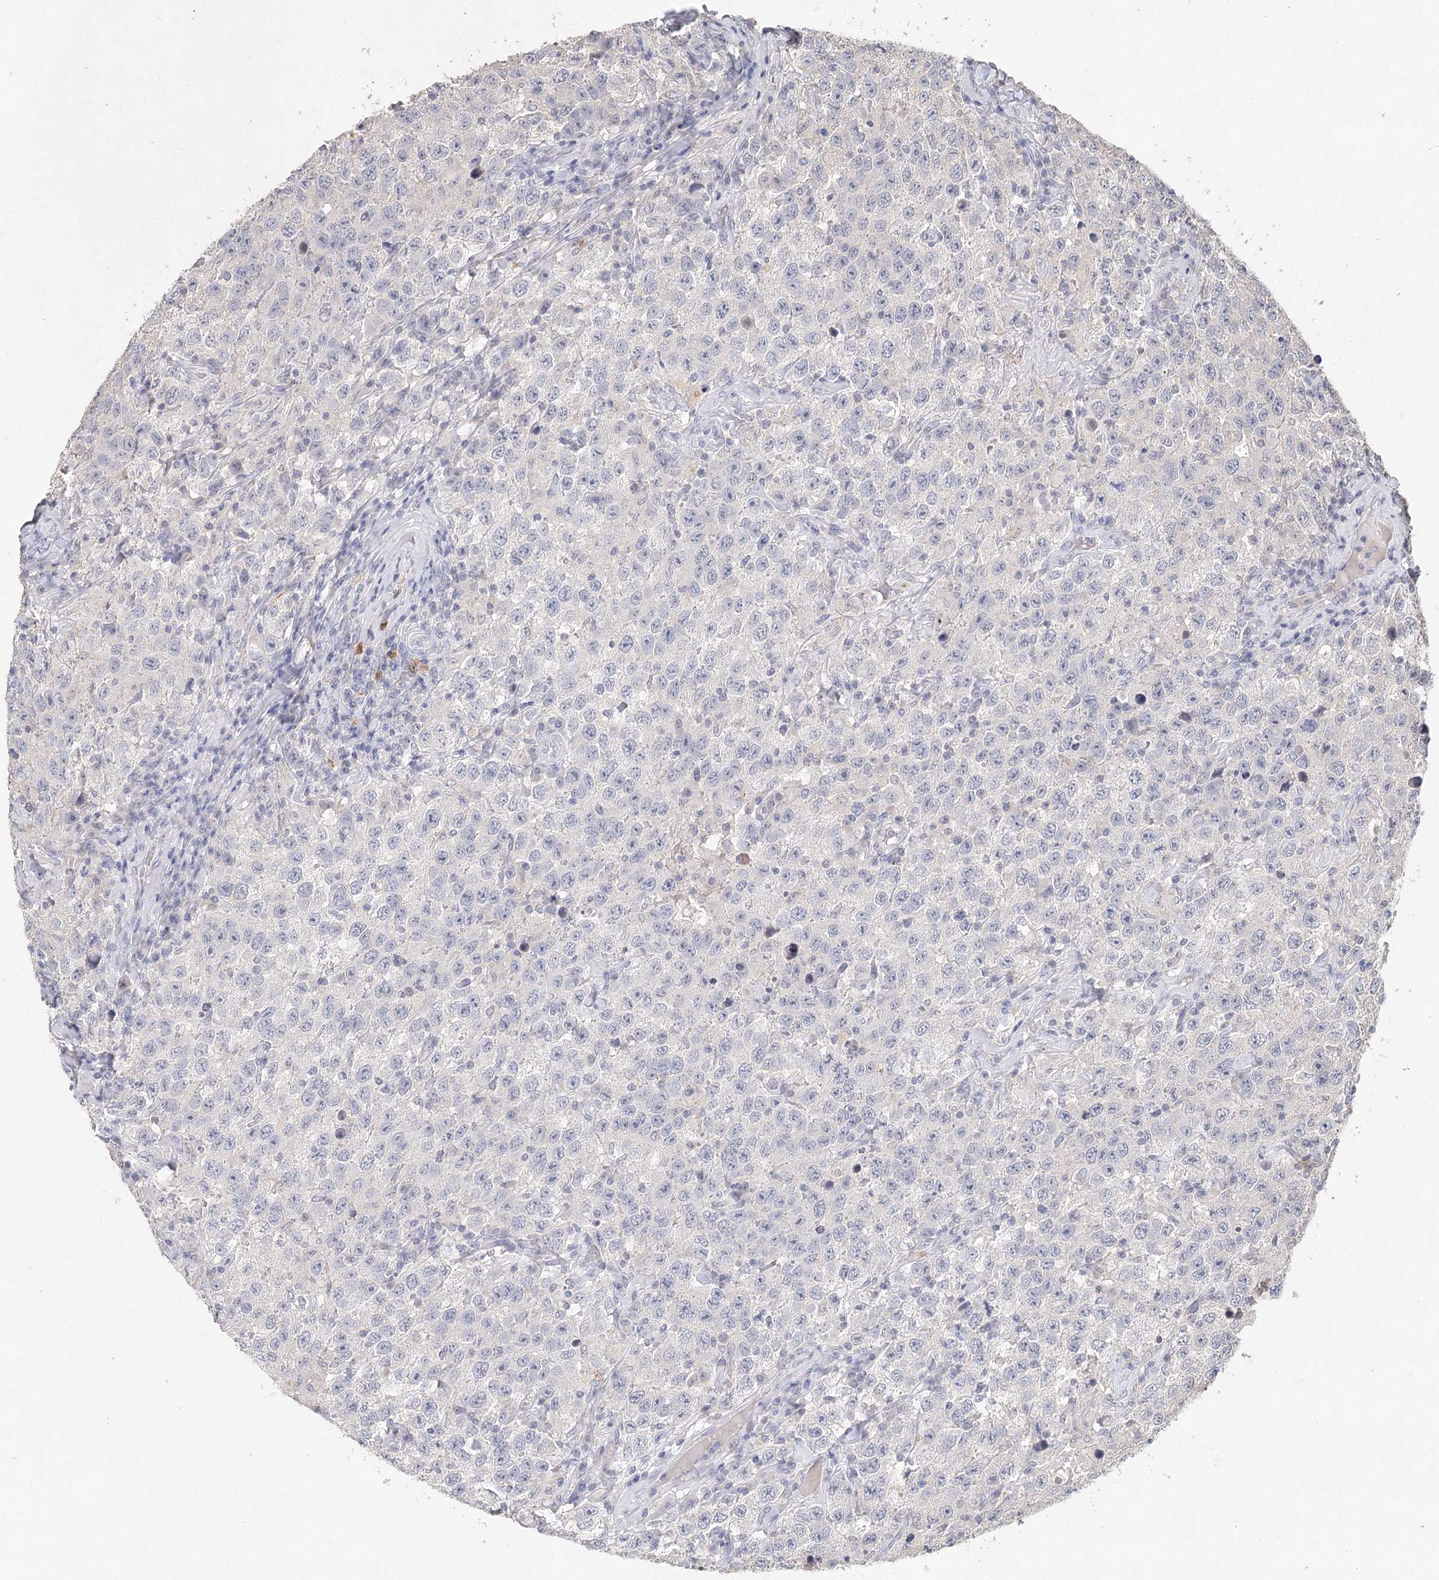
{"staining": {"intensity": "negative", "quantity": "none", "location": "none"}, "tissue": "testis cancer", "cell_type": "Tumor cells", "image_type": "cancer", "snomed": [{"axis": "morphology", "description": "Seminoma, NOS"}, {"axis": "topography", "description": "Testis"}], "caption": "Immunohistochemical staining of testis cancer (seminoma) demonstrates no significant positivity in tumor cells. (DAB immunohistochemistry with hematoxylin counter stain).", "gene": "ARSI", "patient": {"sex": "male", "age": 41}}